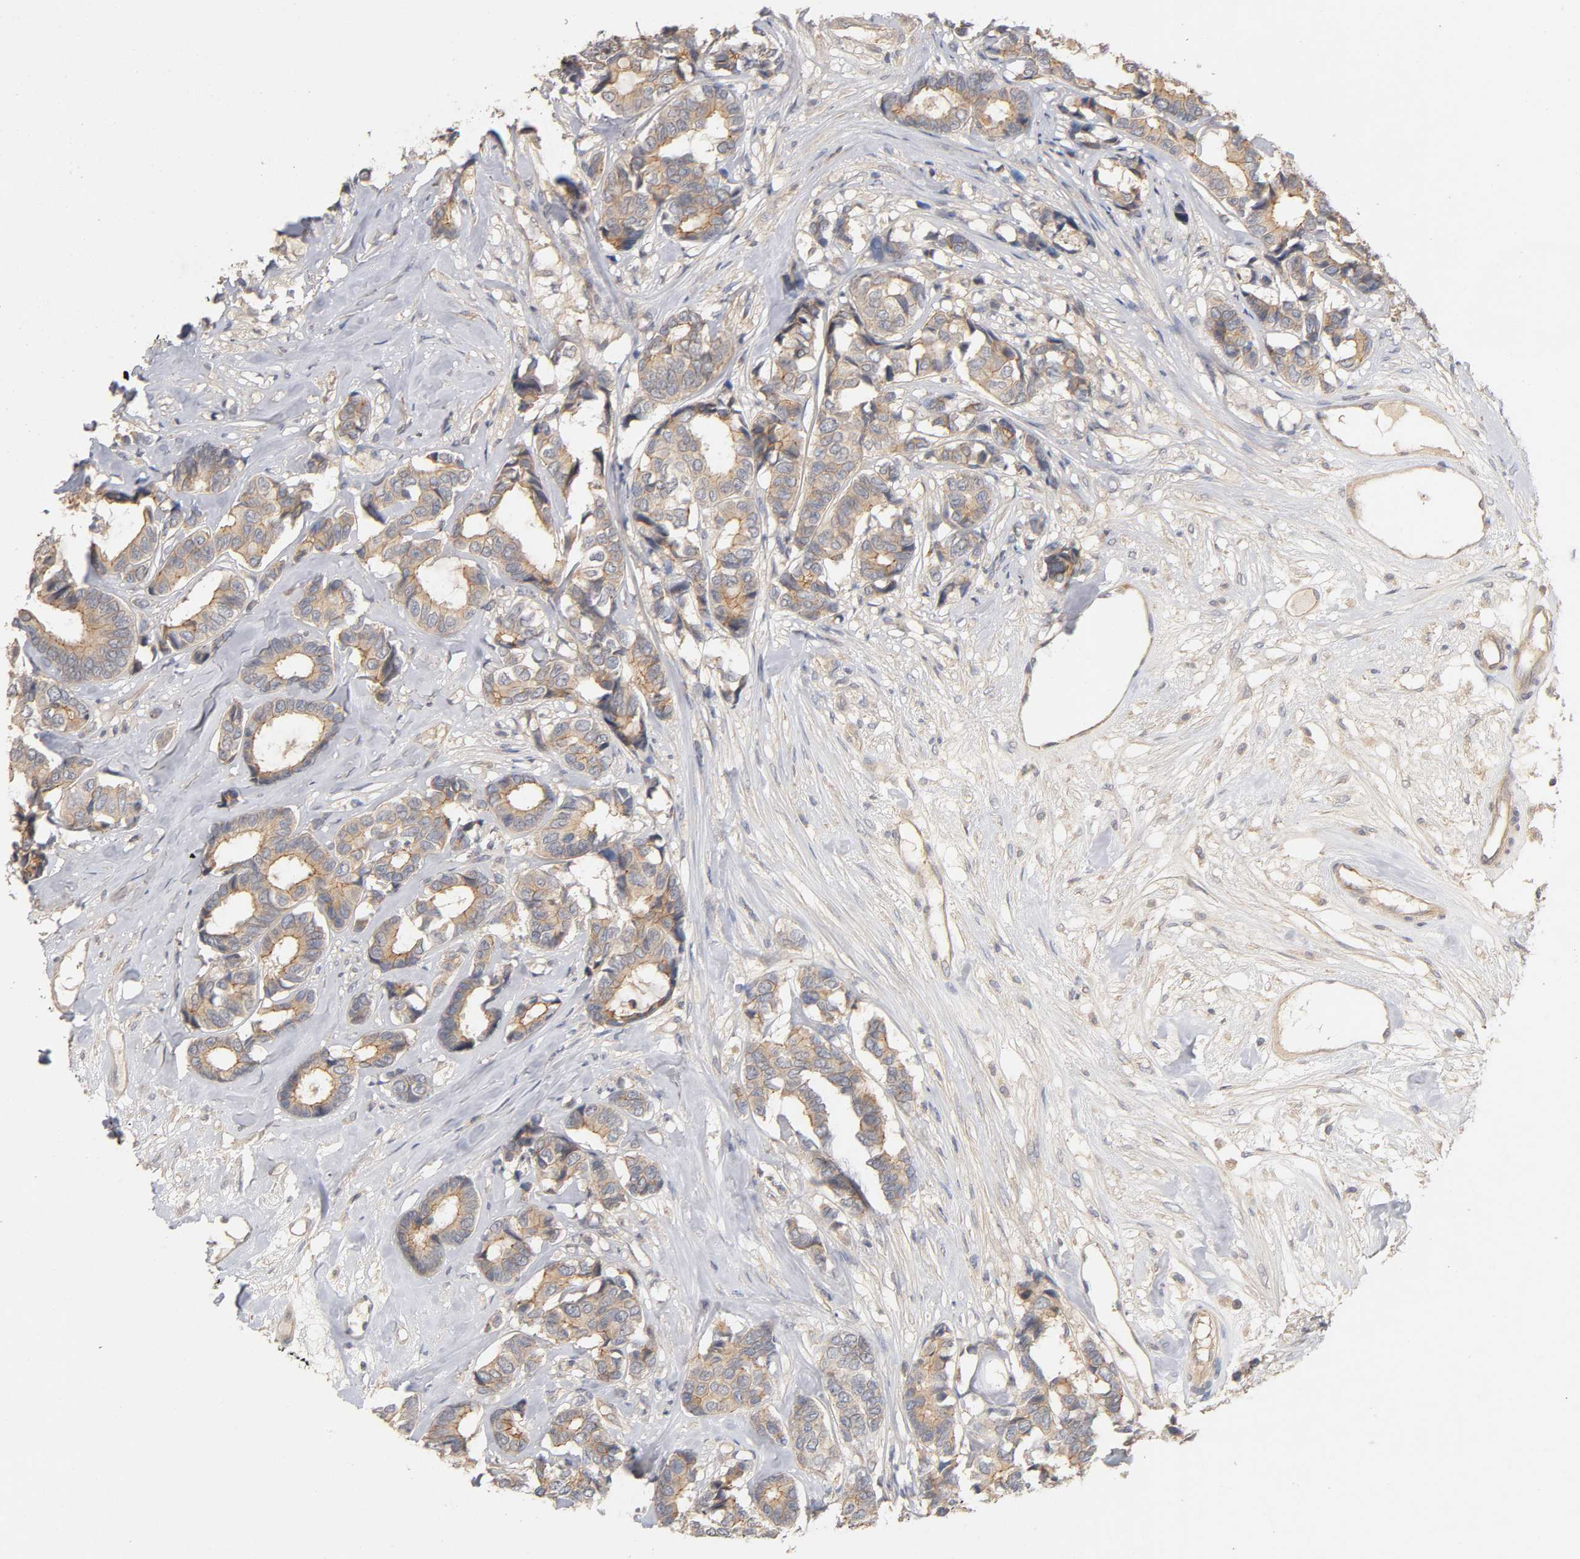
{"staining": {"intensity": "moderate", "quantity": ">75%", "location": "cytoplasmic/membranous"}, "tissue": "breast cancer", "cell_type": "Tumor cells", "image_type": "cancer", "snomed": [{"axis": "morphology", "description": "Duct carcinoma"}, {"axis": "topography", "description": "Breast"}], "caption": "Immunohistochemical staining of human breast cancer displays medium levels of moderate cytoplasmic/membranous staining in approximately >75% of tumor cells.", "gene": "PDZD11", "patient": {"sex": "female", "age": 87}}